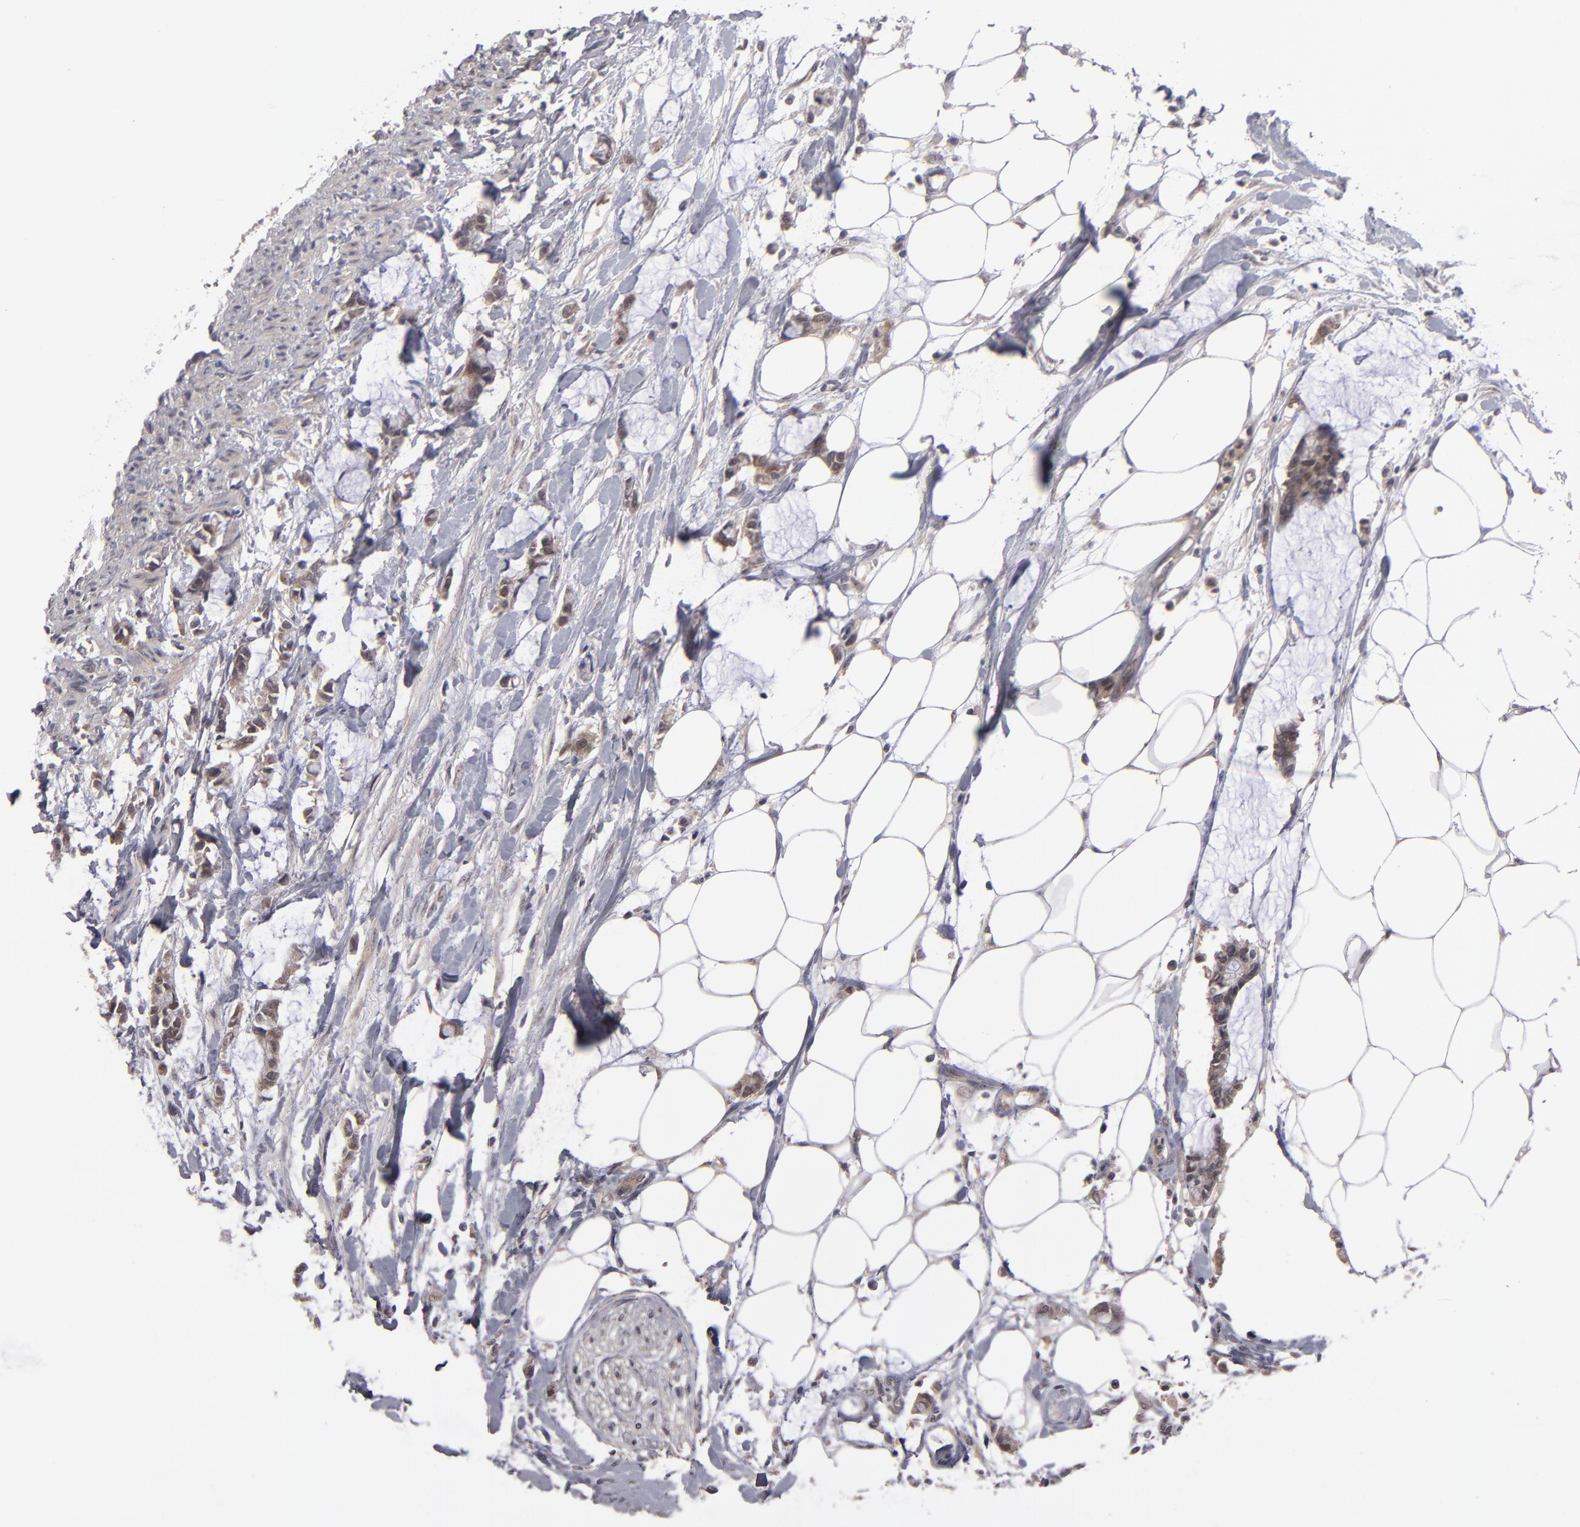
{"staining": {"intensity": "moderate", "quantity": ">75%", "location": "cytoplasmic/membranous"}, "tissue": "colorectal cancer", "cell_type": "Tumor cells", "image_type": "cancer", "snomed": [{"axis": "morphology", "description": "Normal tissue, NOS"}, {"axis": "morphology", "description": "Adenocarcinoma, NOS"}, {"axis": "topography", "description": "Colon"}, {"axis": "topography", "description": "Peripheral nerve tissue"}], "caption": "Colorectal adenocarcinoma stained with immunohistochemistry demonstrates moderate cytoplasmic/membranous staining in about >75% of tumor cells.", "gene": "TYMS", "patient": {"sex": "male", "age": 14}}